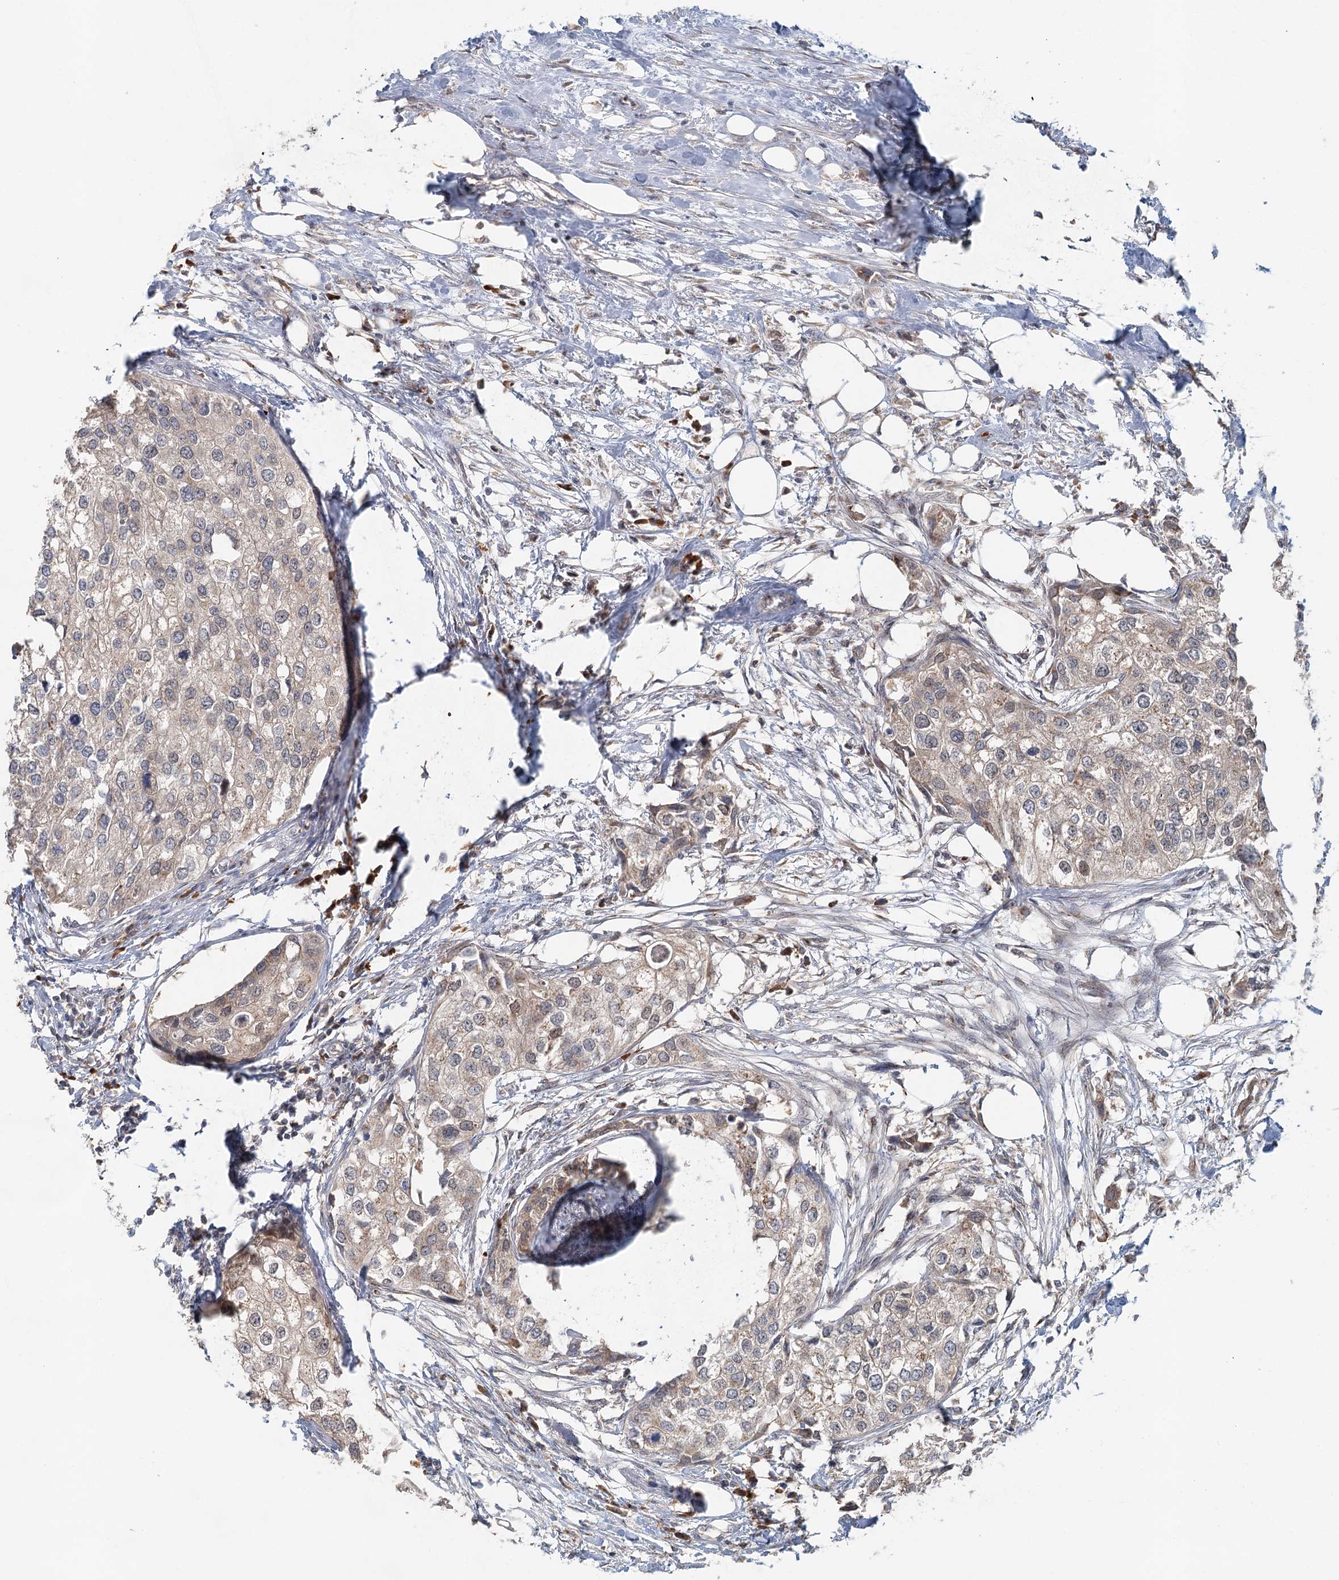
{"staining": {"intensity": "weak", "quantity": "<25%", "location": "cytoplasmic/membranous"}, "tissue": "urothelial cancer", "cell_type": "Tumor cells", "image_type": "cancer", "snomed": [{"axis": "morphology", "description": "Urothelial carcinoma, High grade"}, {"axis": "topography", "description": "Urinary bladder"}], "caption": "High power microscopy image of an IHC histopathology image of urothelial cancer, revealing no significant positivity in tumor cells.", "gene": "ADK", "patient": {"sex": "male", "age": 64}}